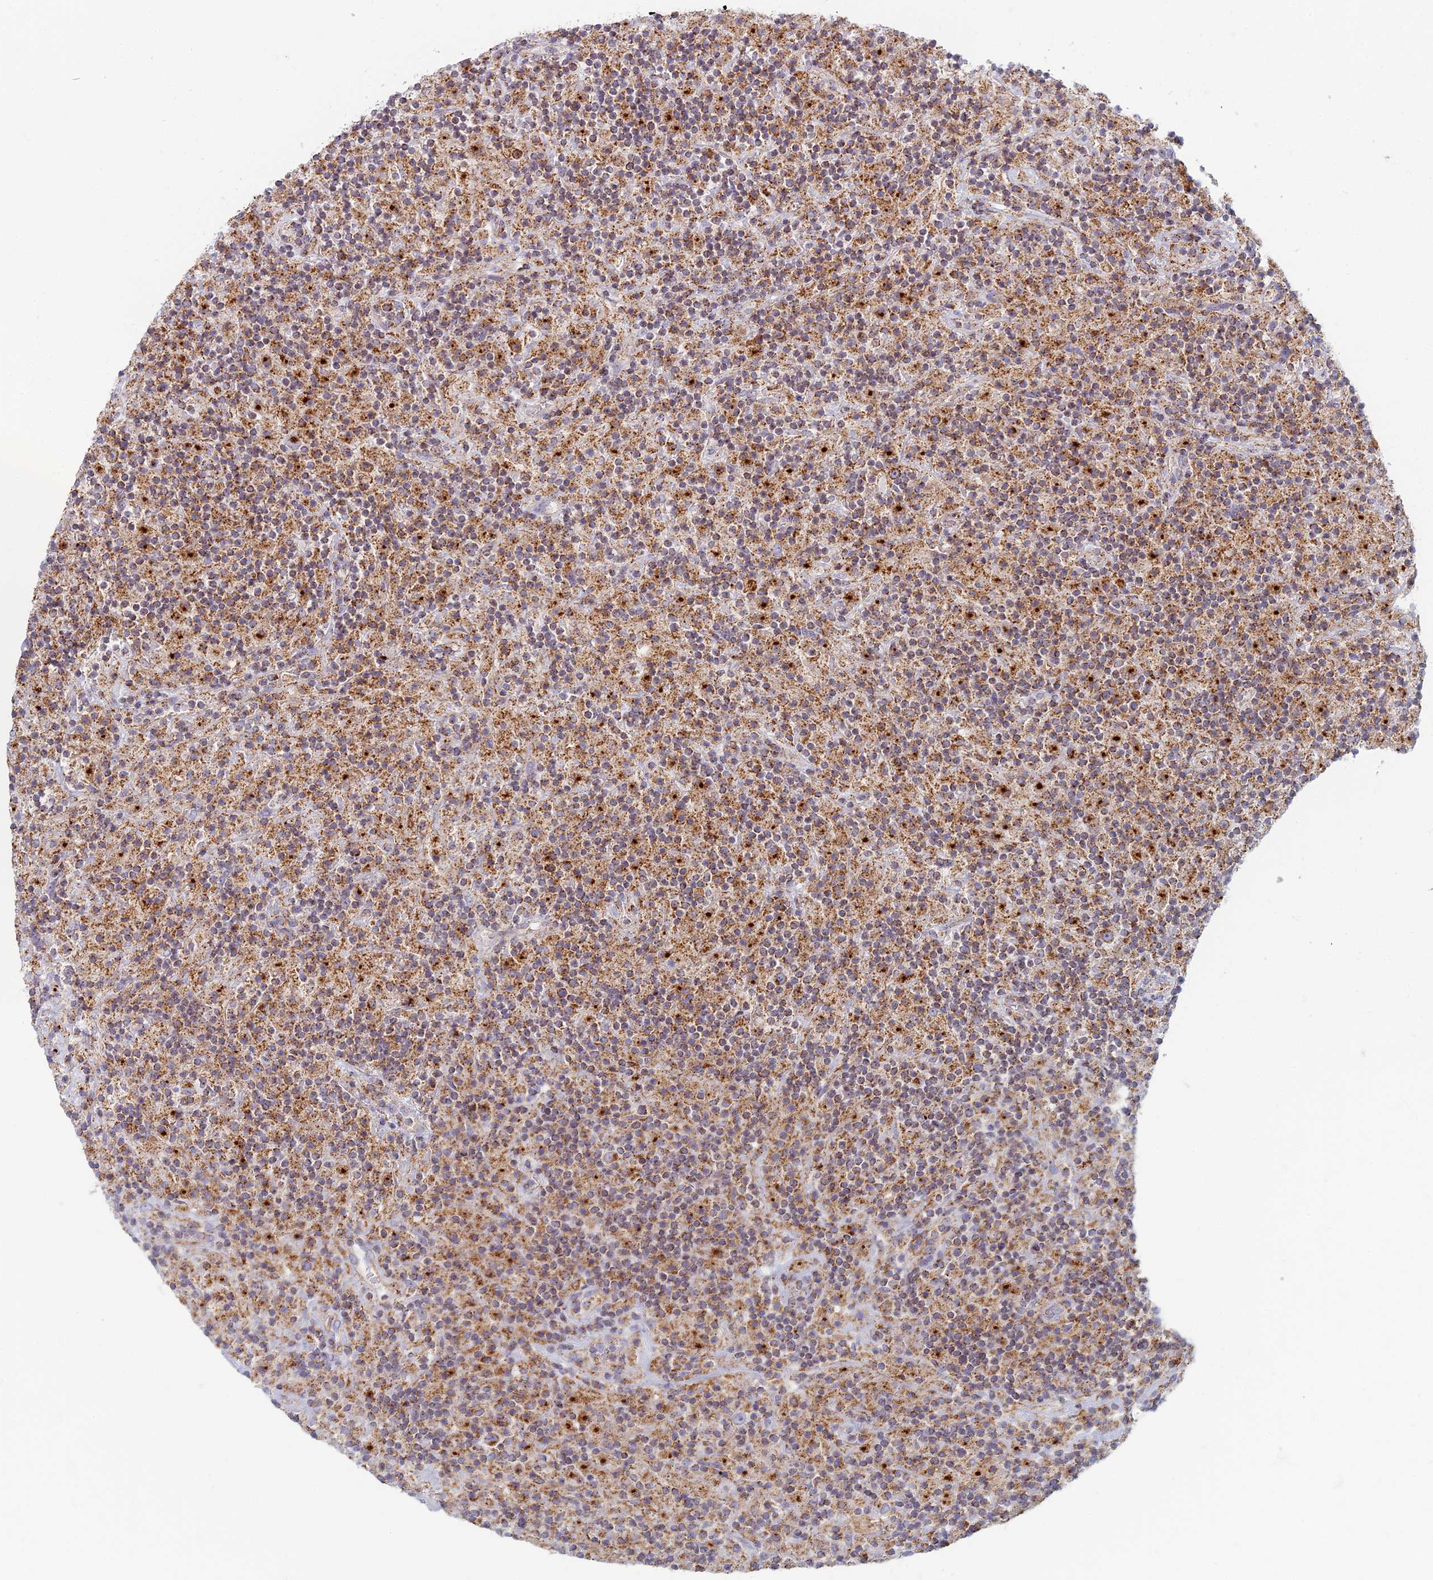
{"staining": {"intensity": "moderate", "quantity": ">75%", "location": "cytoplasmic/membranous"}, "tissue": "lymphoma", "cell_type": "Tumor cells", "image_type": "cancer", "snomed": [{"axis": "morphology", "description": "Hodgkin's disease, NOS"}, {"axis": "topography", "description": "Lymph node"}], "caption": "Protein staining shows moderate cytoplasmic/membranous staining in about >75% of tumor cells in Hodgkin's disease. (brown staining indicates protein expression, while blue staining denotes nuclei).", "gene": "CHMP4B", "patient": {"sex": "male", "age": 70}}